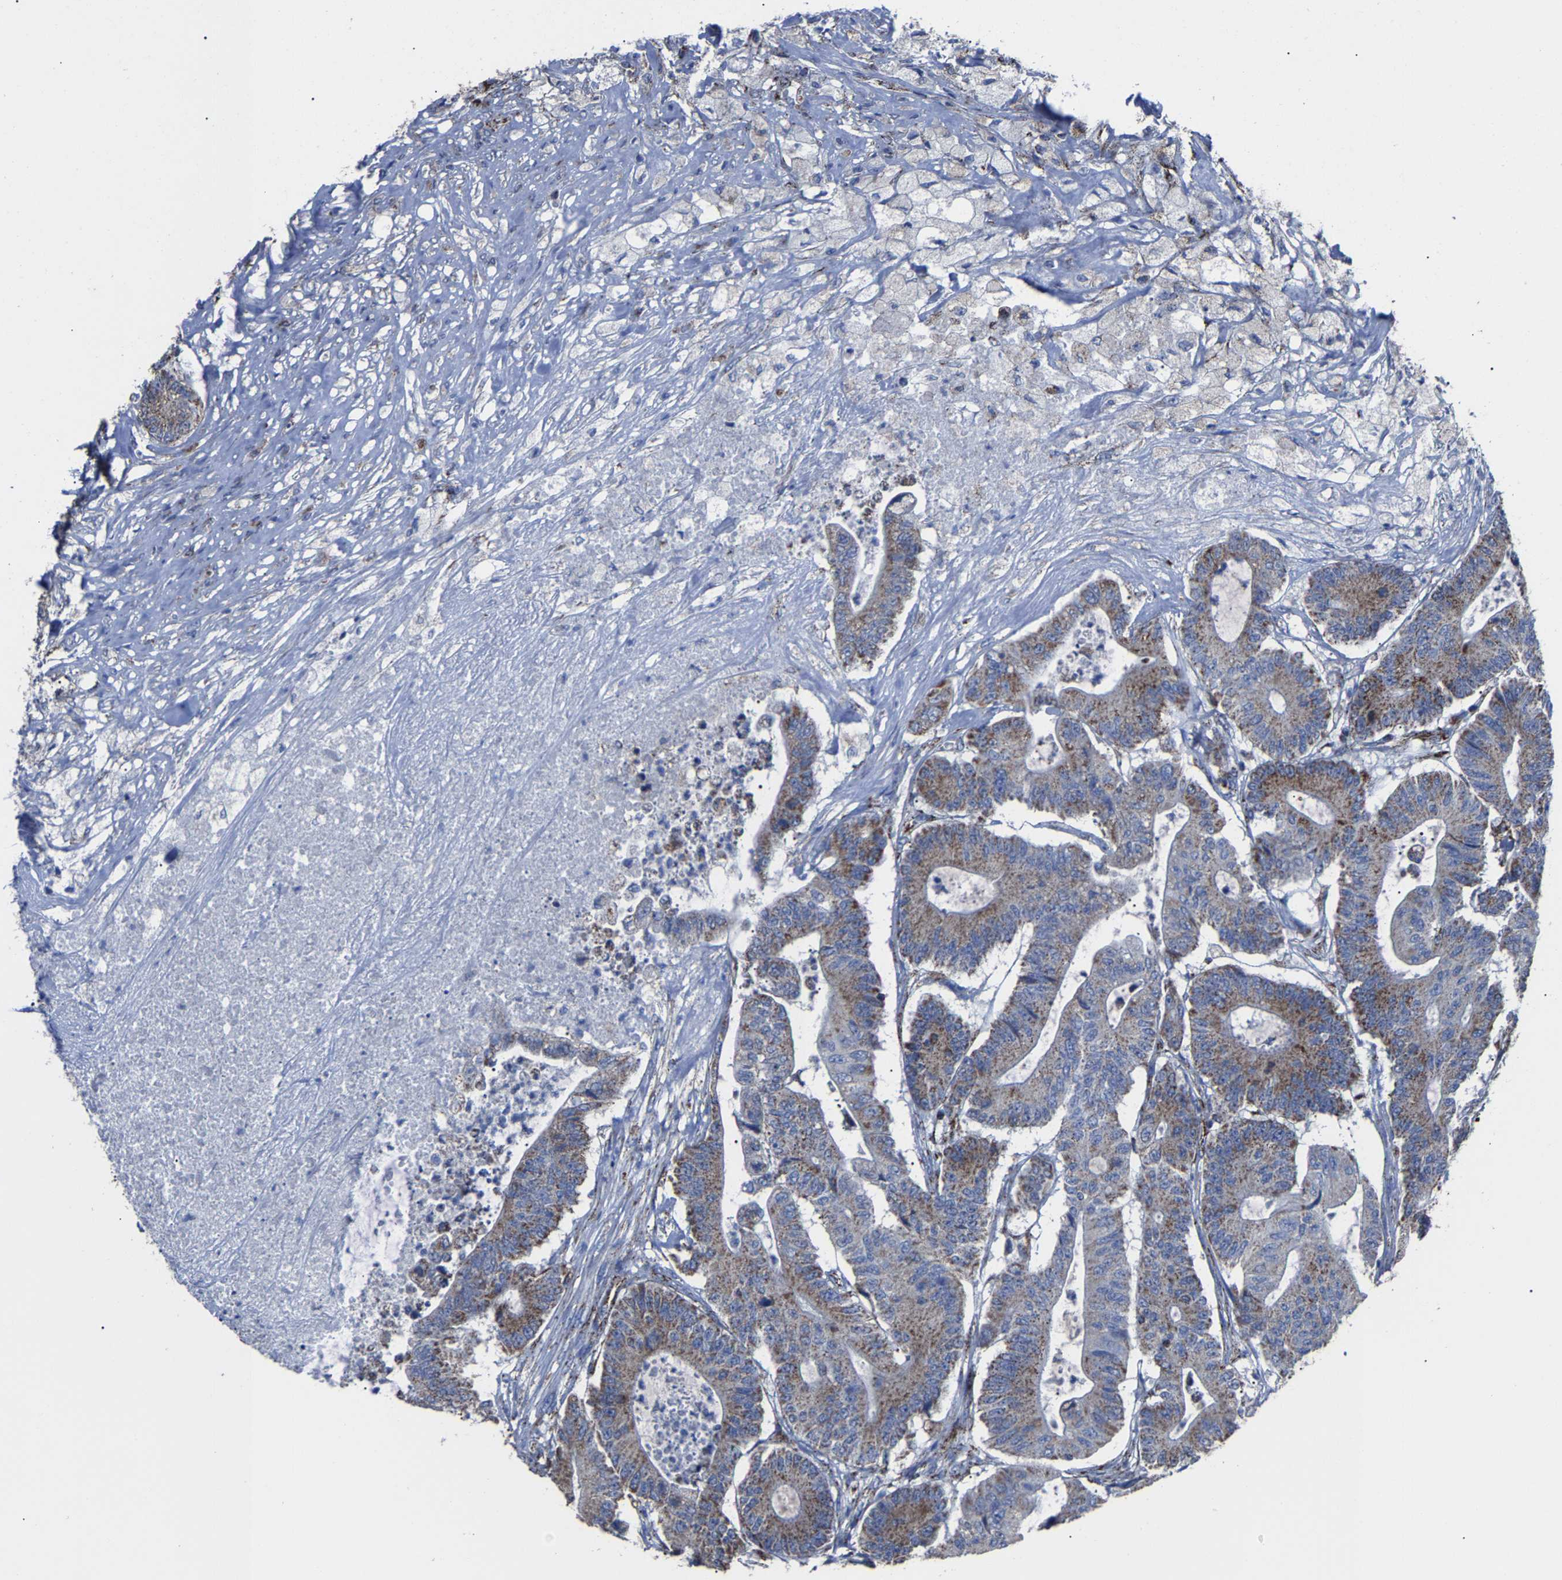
{"staining": {"intensity": "moderate", "quantity": "25%-75%", "location": "cytoplasmic/membranous"}, "tissue": "colorectal cancer", "cell_type": "Tumor cells", "image_type": "cancer", "snomed": [{"axis": "morphology", "description": "Adenocarcinoma, NOS"}, {"axis": "topography", "description": "Colon"}], "caption": "Tumor cells reveal medium levels of moderate cytoplasmic/membranous staining in about 25%-75% of cells in colorectal cancer. (DAB IHC with brightfield microscopy, high magnification).", "gene": "NDUFV3", "patient": {"sex": "female", "age": 84}}